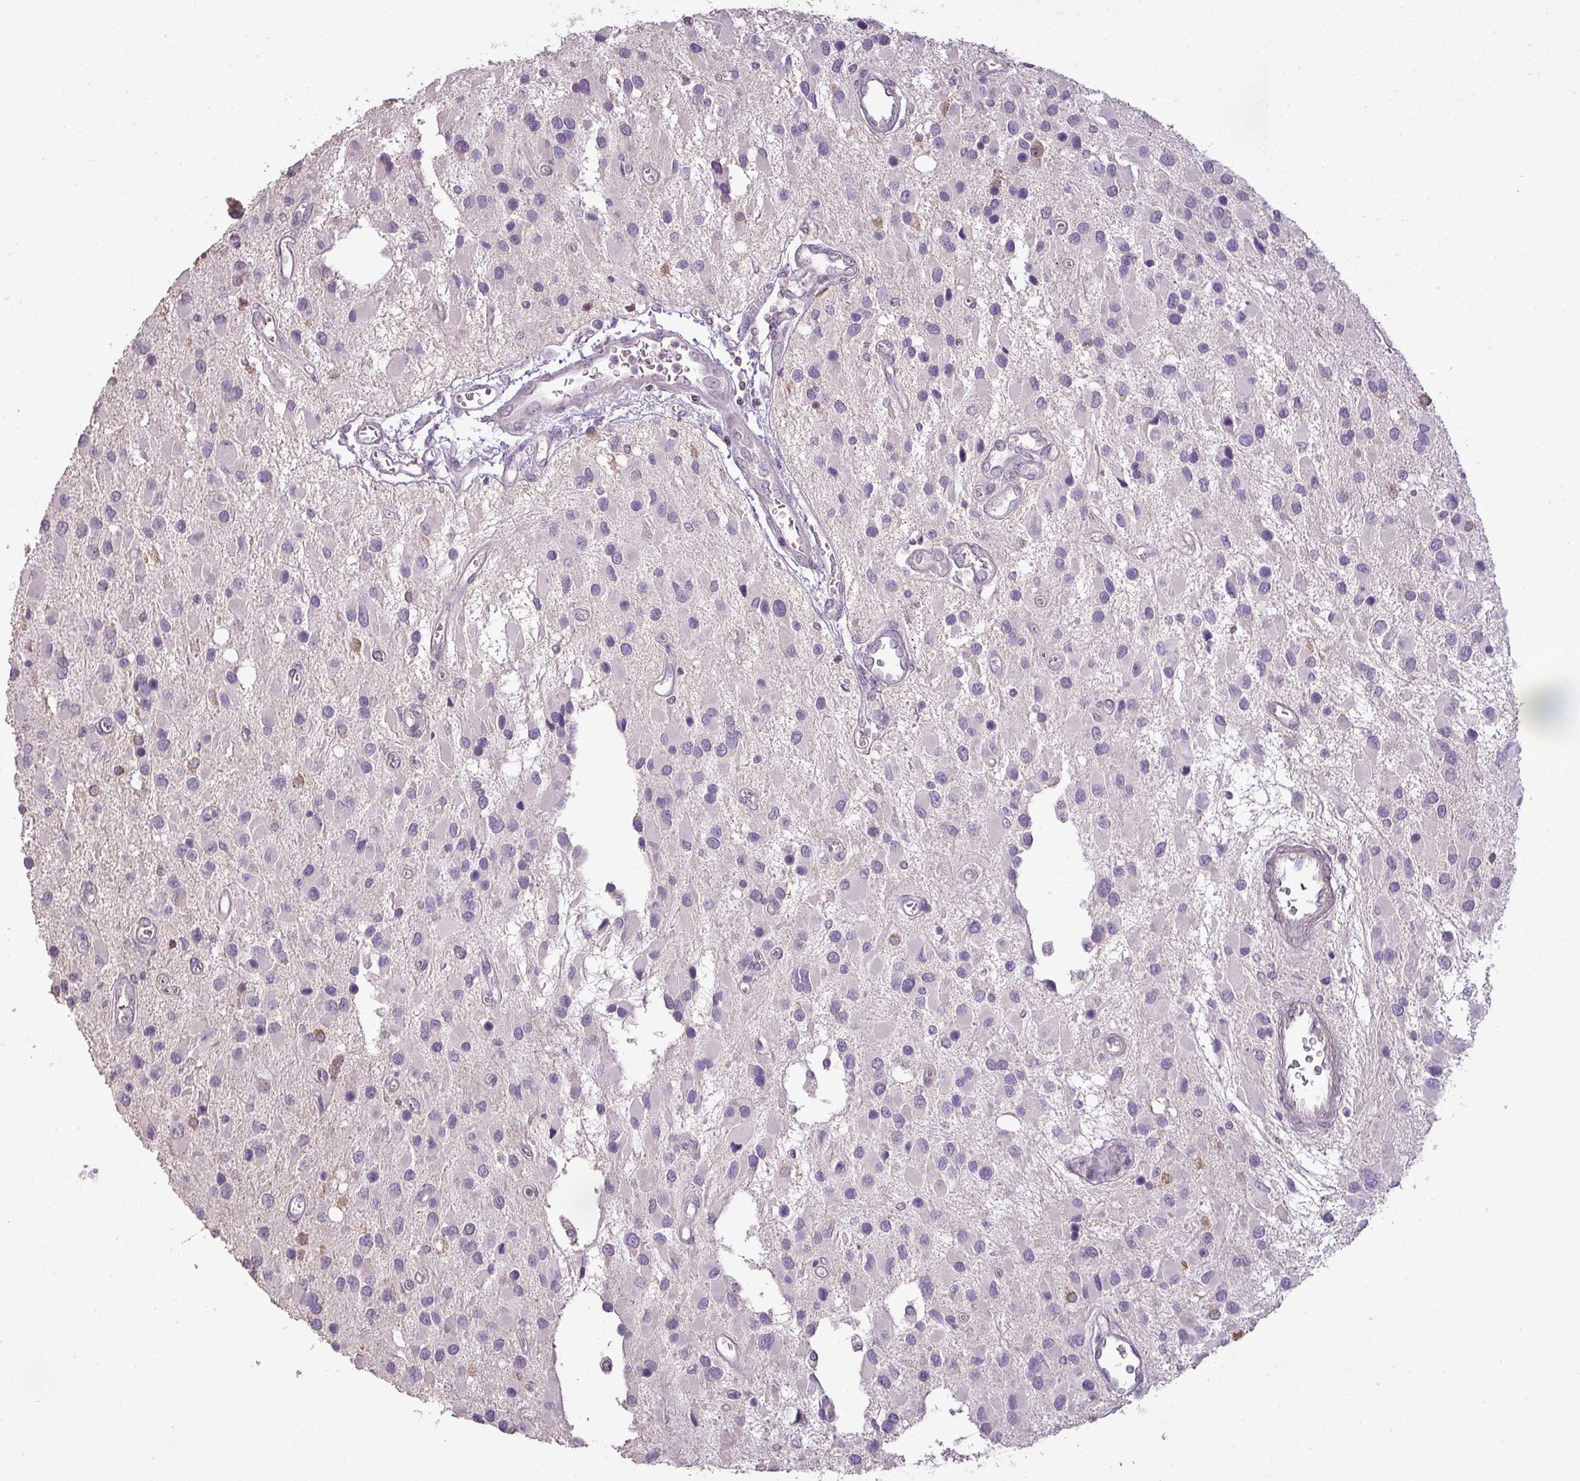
{"staining": {"intensity": "negative", "quantity": "none", "location": "none"}, "tissue": "glioma", "cell_type": "Tumor cells", "image_type": "cancer", "snomed": [{"axis": "morphology", "description": "Glioma, malignant, High grade"}, {"axis": "topography", "description": "Brain"}], "caption": "Photomicrograph shows no protein positivity in tumor cells of glioma tissue.", "gene": "LY9", "patient": {"sex": "male", "age": 53}}